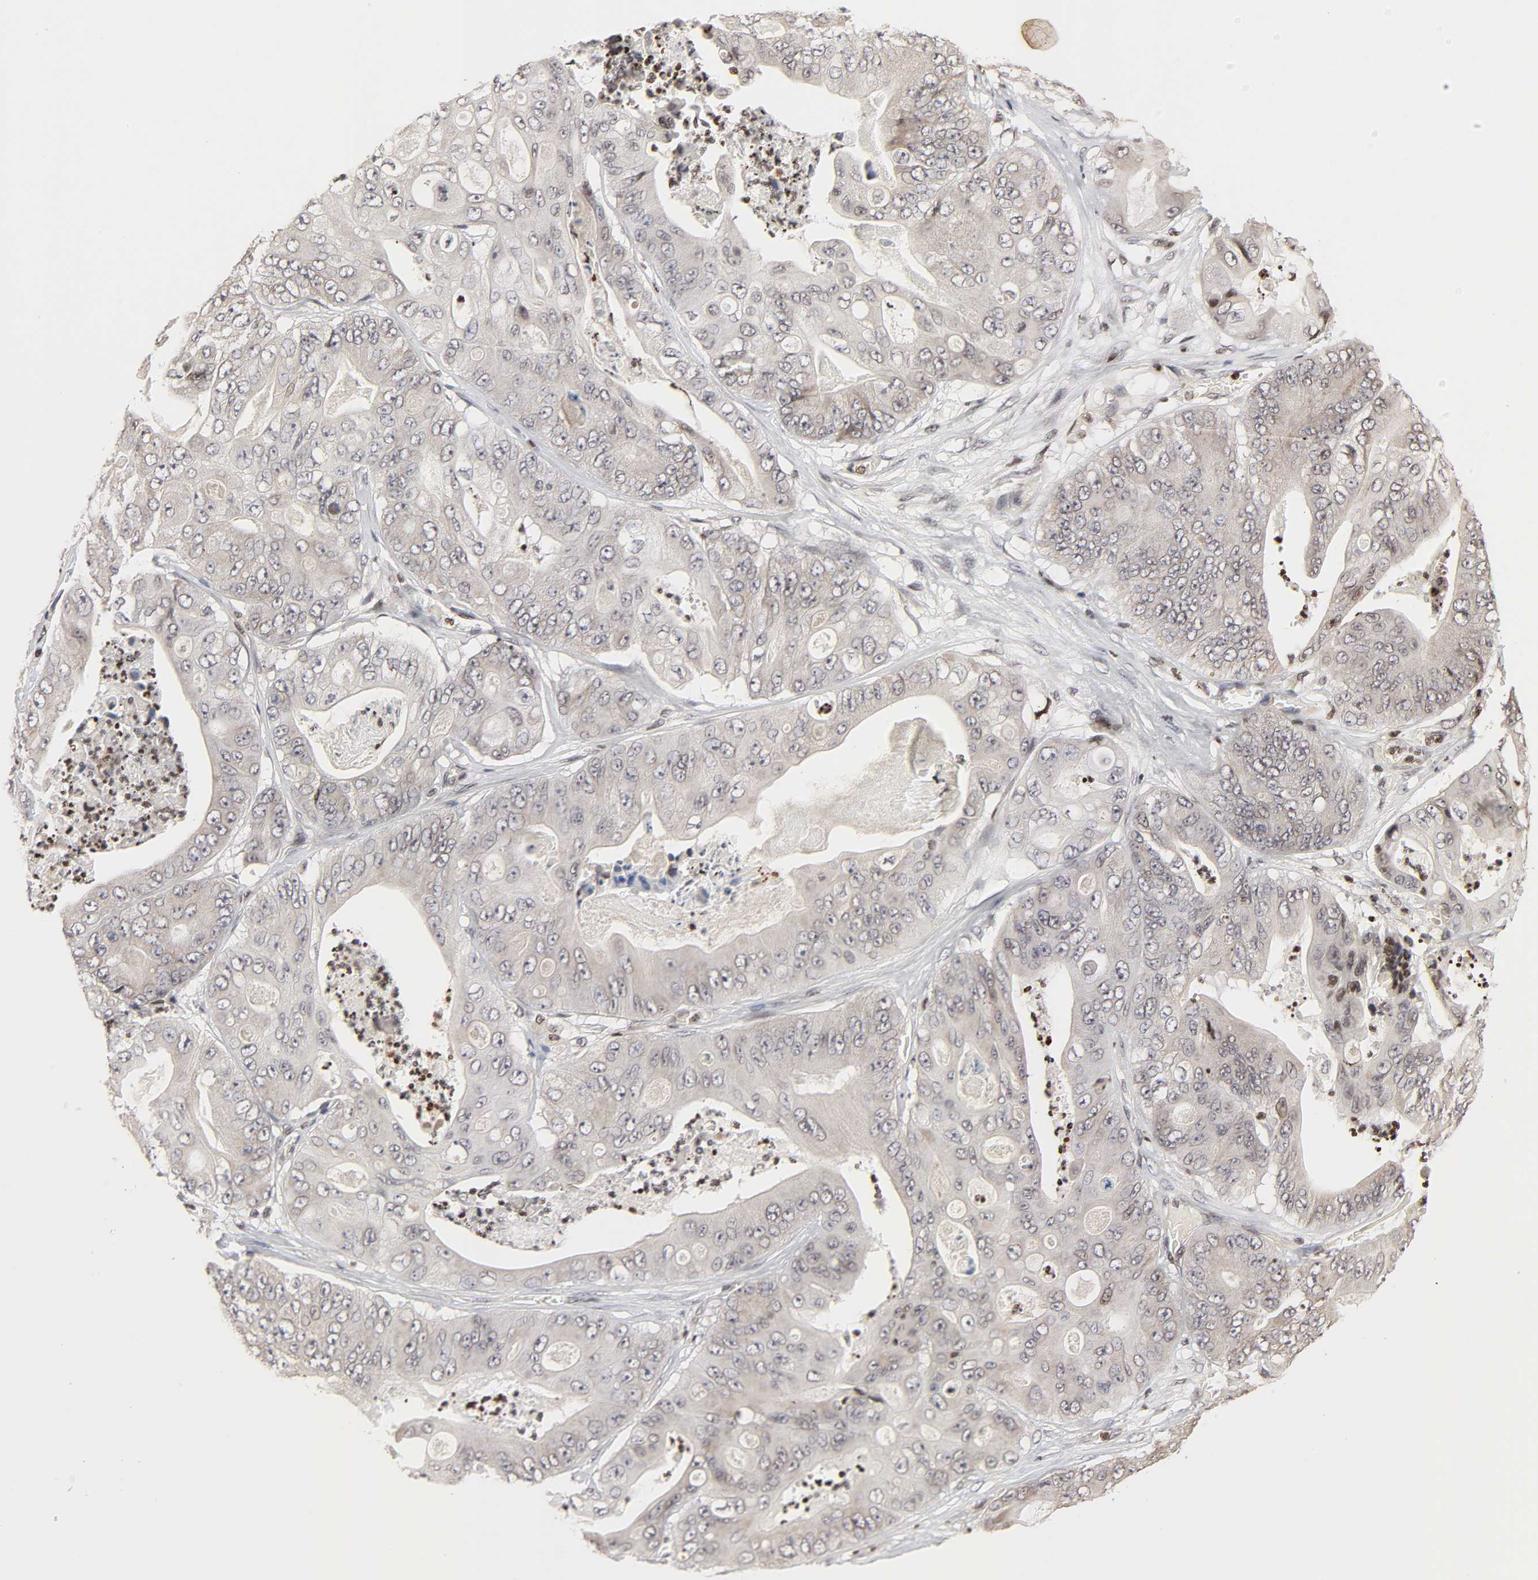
{"staining": {"intensity": "weak", "quantity": "25%-75%", "location": "cytoplasmic/membranous"}, "tissue": "stomach cancer", "cell_type": "Tumor cells", "image_type": "cancer", "snomed": [{"axis": "morphology", "description": "Adenocarcinoma, NOS"}, {"axis": "topography", "description": "Stomach"}], "caption": "Immunohistochemistry histopathology image of human stomach cancer stained for a protein (brown), which reveals low levels of weak cytoplasmic/membranous expression in about 25%-75% of tumor cells.", "gene": "ZNF473", "patient": {"sex": "female", "age": 73}}